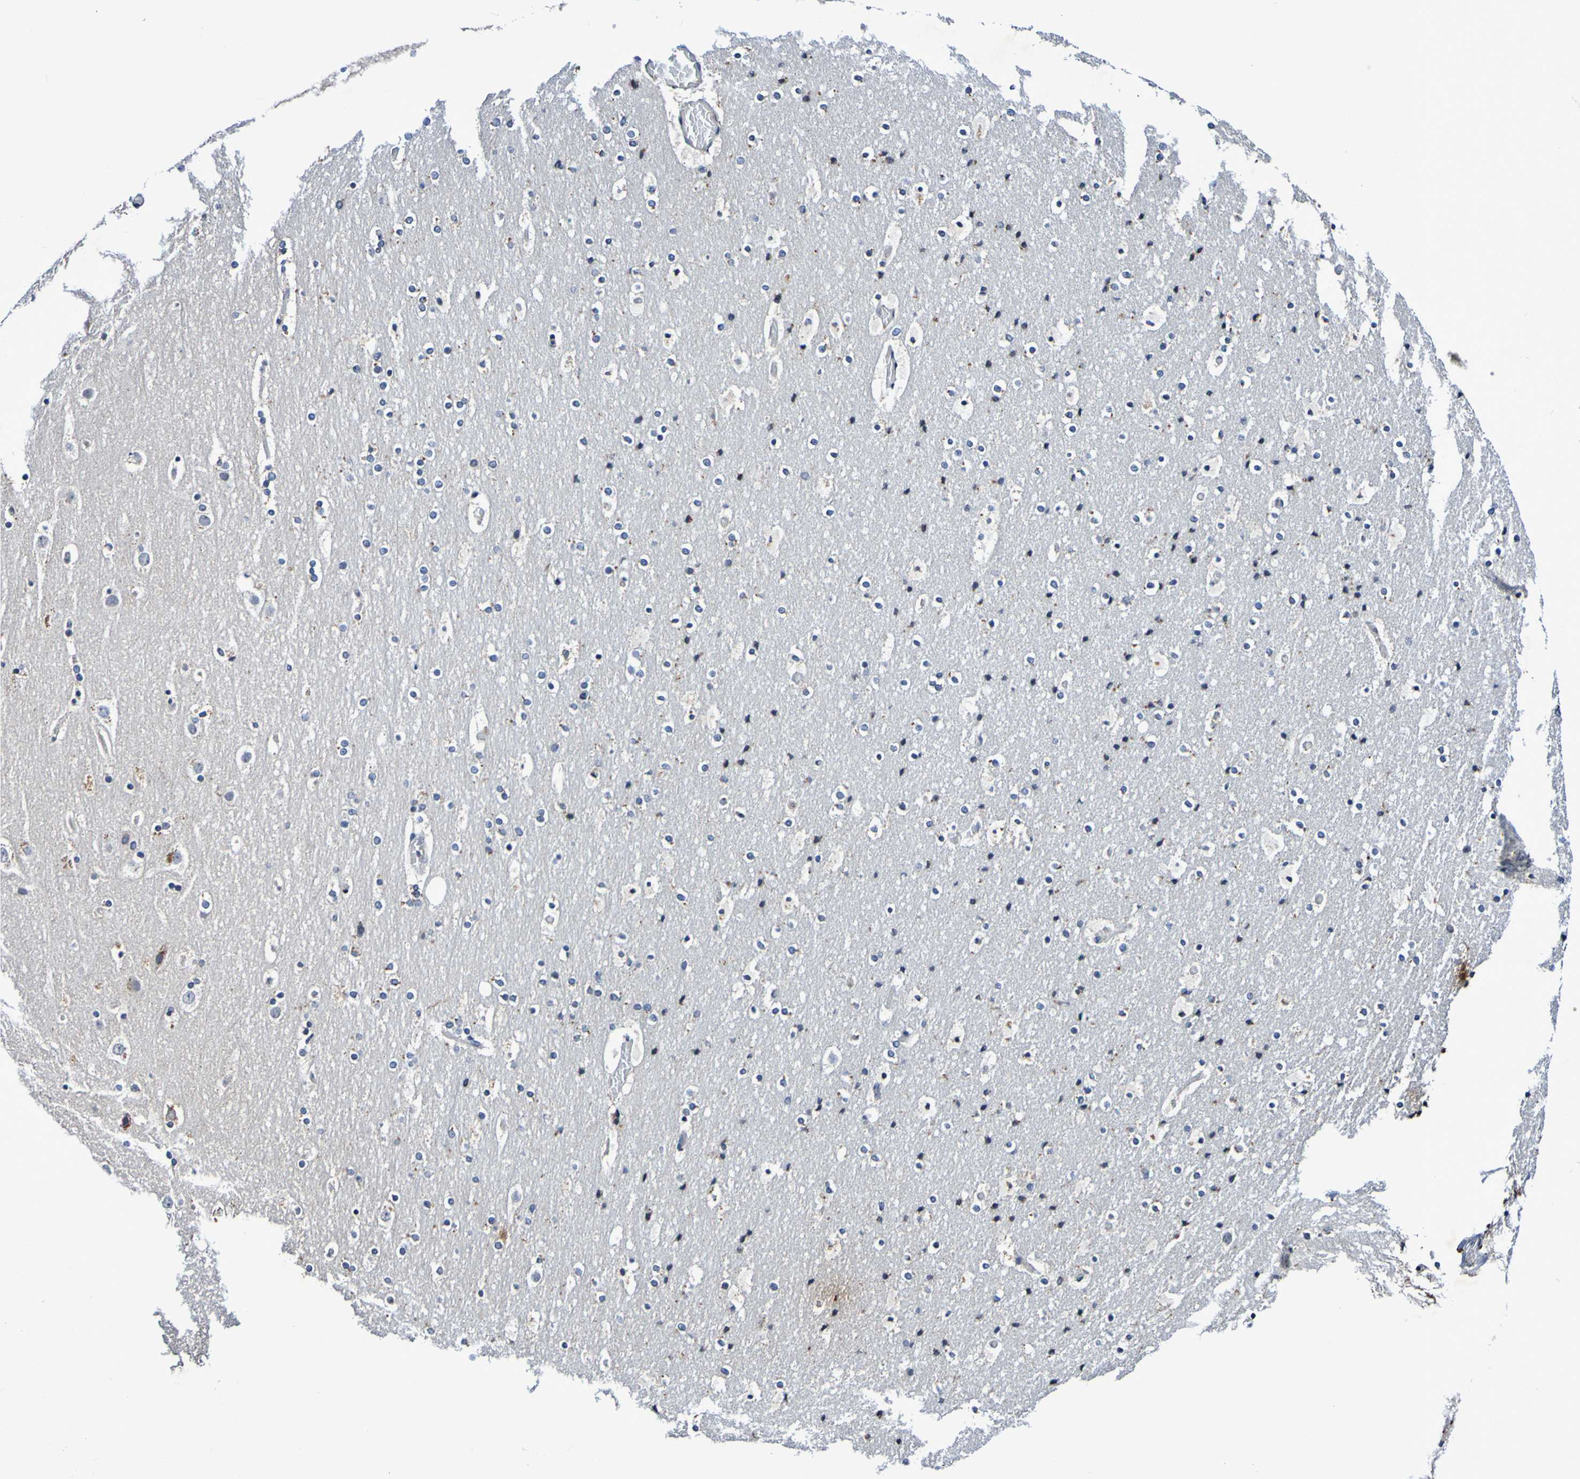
{"staining": {"intensity": "negative", "quantity": "none", "location": "none"}, "tissue": "cerebral cortex", "cell_type": "Endothelial cells", "image_type": "normal", "snomed": [{"axis": "morphology", "description": "Normal tissue, NOS"}, {"axis": "topography", "description": "Cerebral cortex"}], "caption": "High power microscopy image of an IHC histopathology image of unremarkable cerebral cortex, revealing no significant positivity in endothelial cells.", "gene": "PTP4A2", "patient": {"sex": "male", "age": 57}}